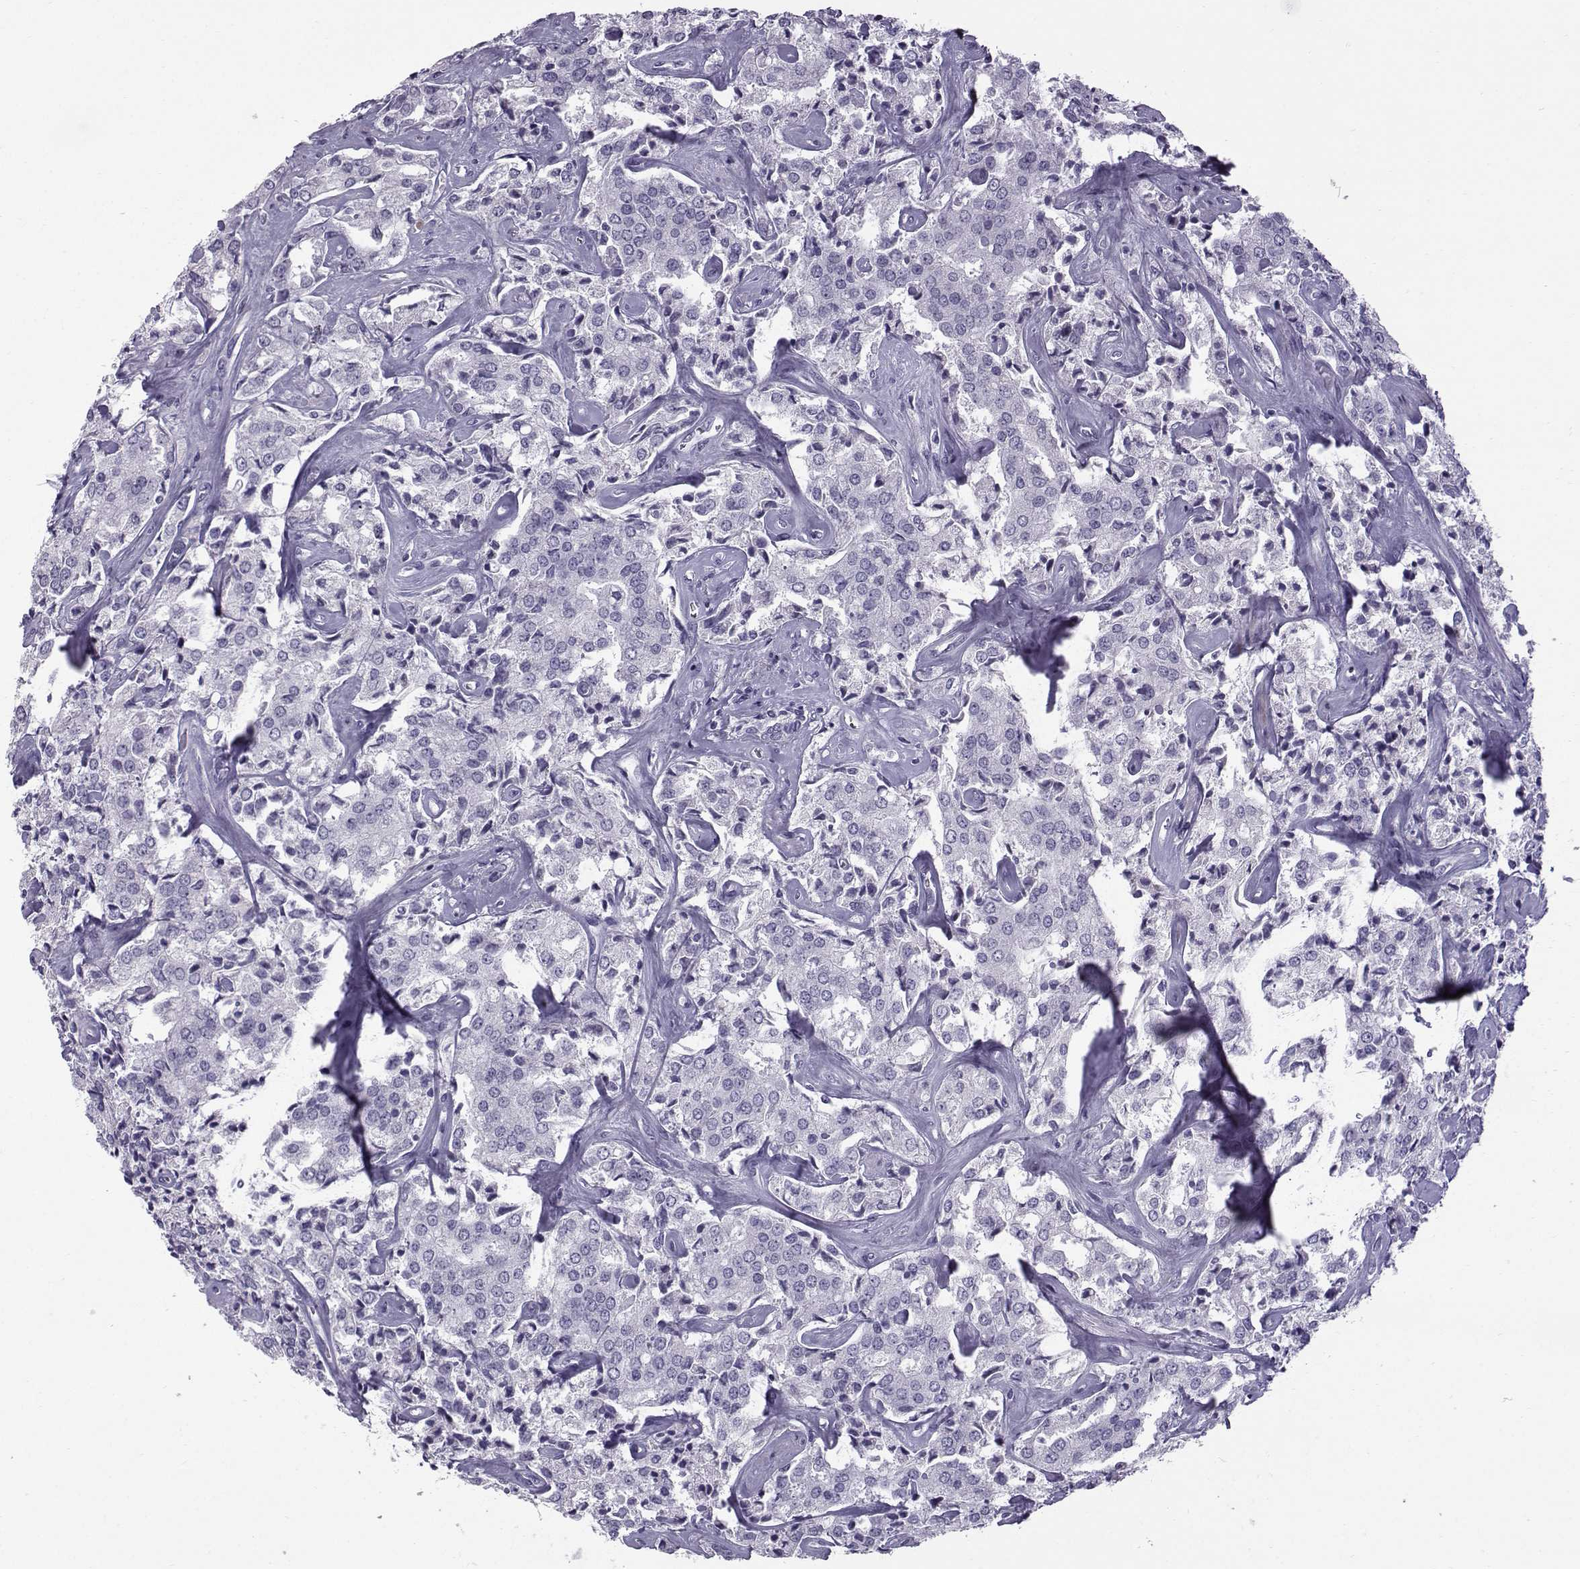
{"staining": {"intensity": "negative", "quantity": "none", "location": "none"}, "tissue": "prostate cancer", "cell_type": "Tumor cells", "image_type": "cancer", "snomed": [{"axis": "morphology", "description": "Adenocarcinoma, NOS"}, {"axis": "topography", "description": "Prostate"}], "caption": "Immunohistochemistry (IHC) of human prostate adenocarcinoma displays no staining in tumor cells.", "gene": "DMRT3", "patient": {"sex": "male", "age": 66}}